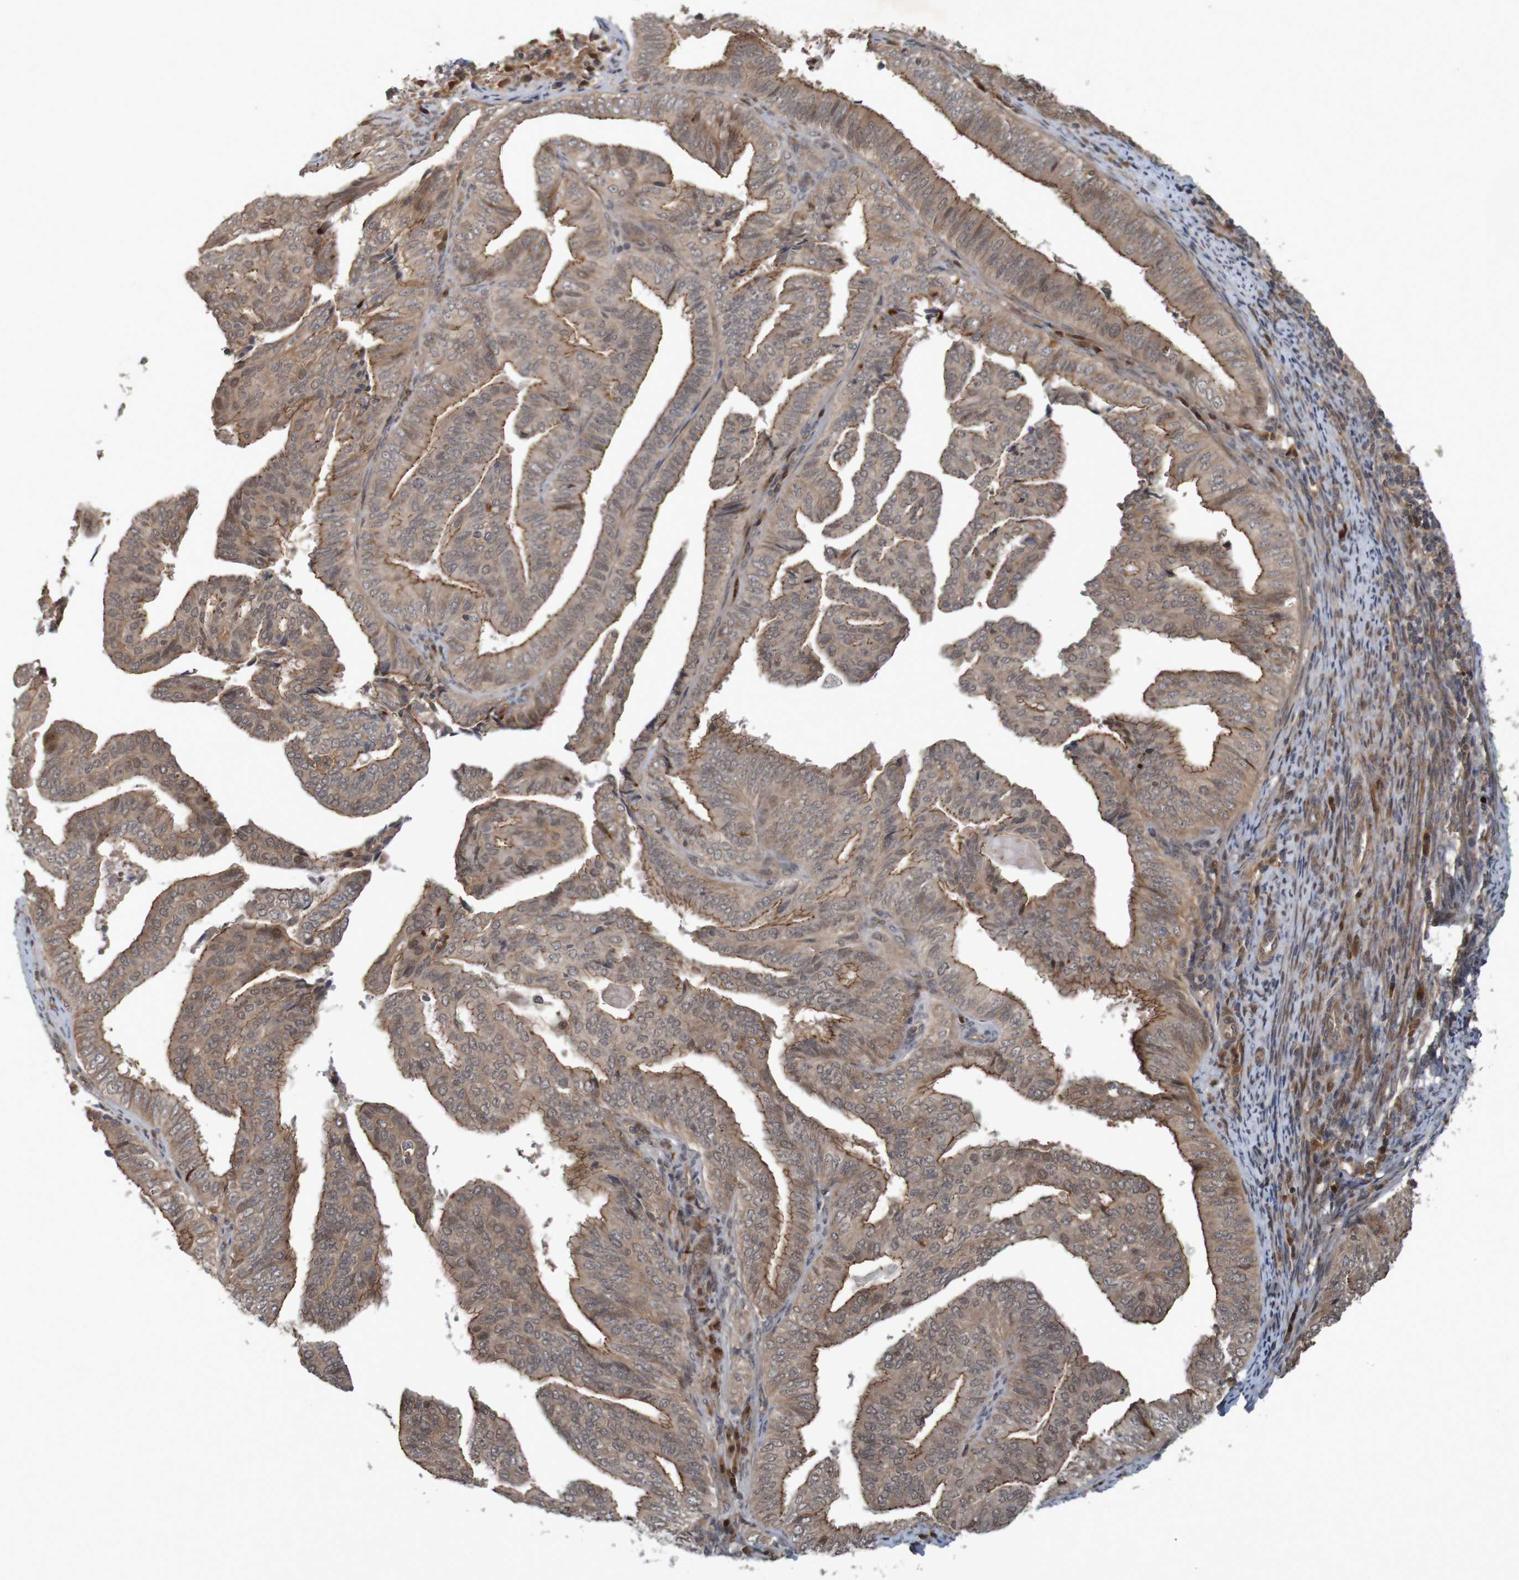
{"staining": {"intensity": "moderate", "quantity": "25%-75%", "location": "cytoplasmic/membranous"}, "tissue": "endometrial cancer", "cell_type": "Tumor cells", "image_type": "cancer", "snomed": [{"axis": "morphology", "description": "Adenocarcinoma, NOS"}, {"axis": "topography", "description": "Endometrium"}], "caption": "Moderate cytoplasmic/membranous staining for a protein is appreciated in about 25%-75% of tumor cells of adenocarcinoma (endometrial) using immunohistochemistry.", "gene": "ARHGEF11", "patient": {"sex": "female", "age": 58}}